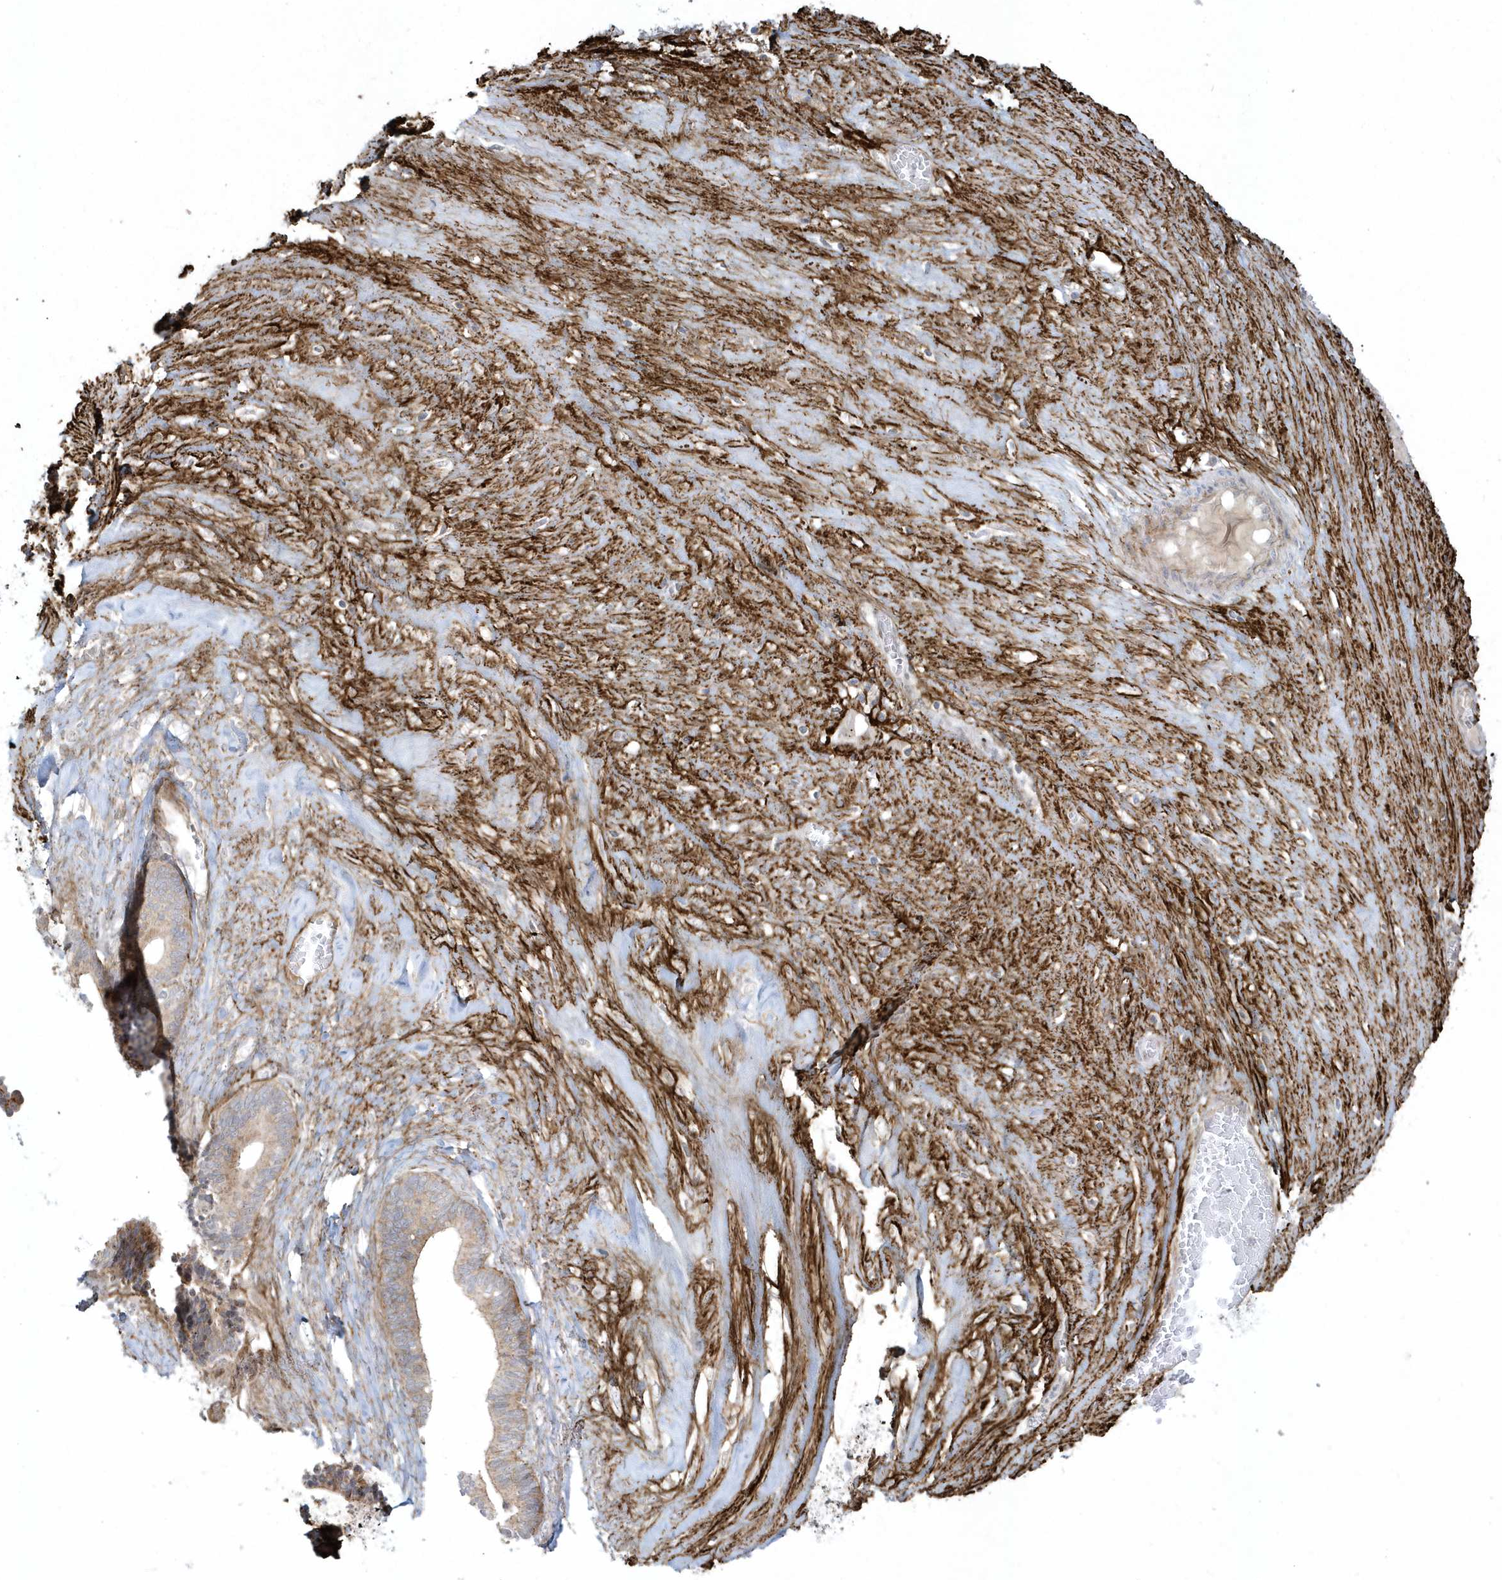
{"staining": {"intensity": "moderate", "quantity": "25%-75%", "location": "cytoplasmic/membranous"}, "tissue": "ovarian cancer", "cell_type": "Tumor cells", "image_type": "cancer", "snomed": [{"axis": "morphology", "description": "Cystadenocarcinoma, serous, NOS"}, {"axis": "topography", "description": "Ovary"}], "caption": "Immunohistochemistry staining of ovarian serous cystadenocarcinoma, which shows medium levels of moderate cytoplasmic/membranous positivity in about 25%-75% of tumor cells indicating moderate cytoplasmic/membranous protein positivity. The staining was performed using DAB (brown) for protein detection and nuclei were counterstained in hematoxylin (blue).", "gene": "MASP2", "patient": {"sex": "female", "age": 56}}